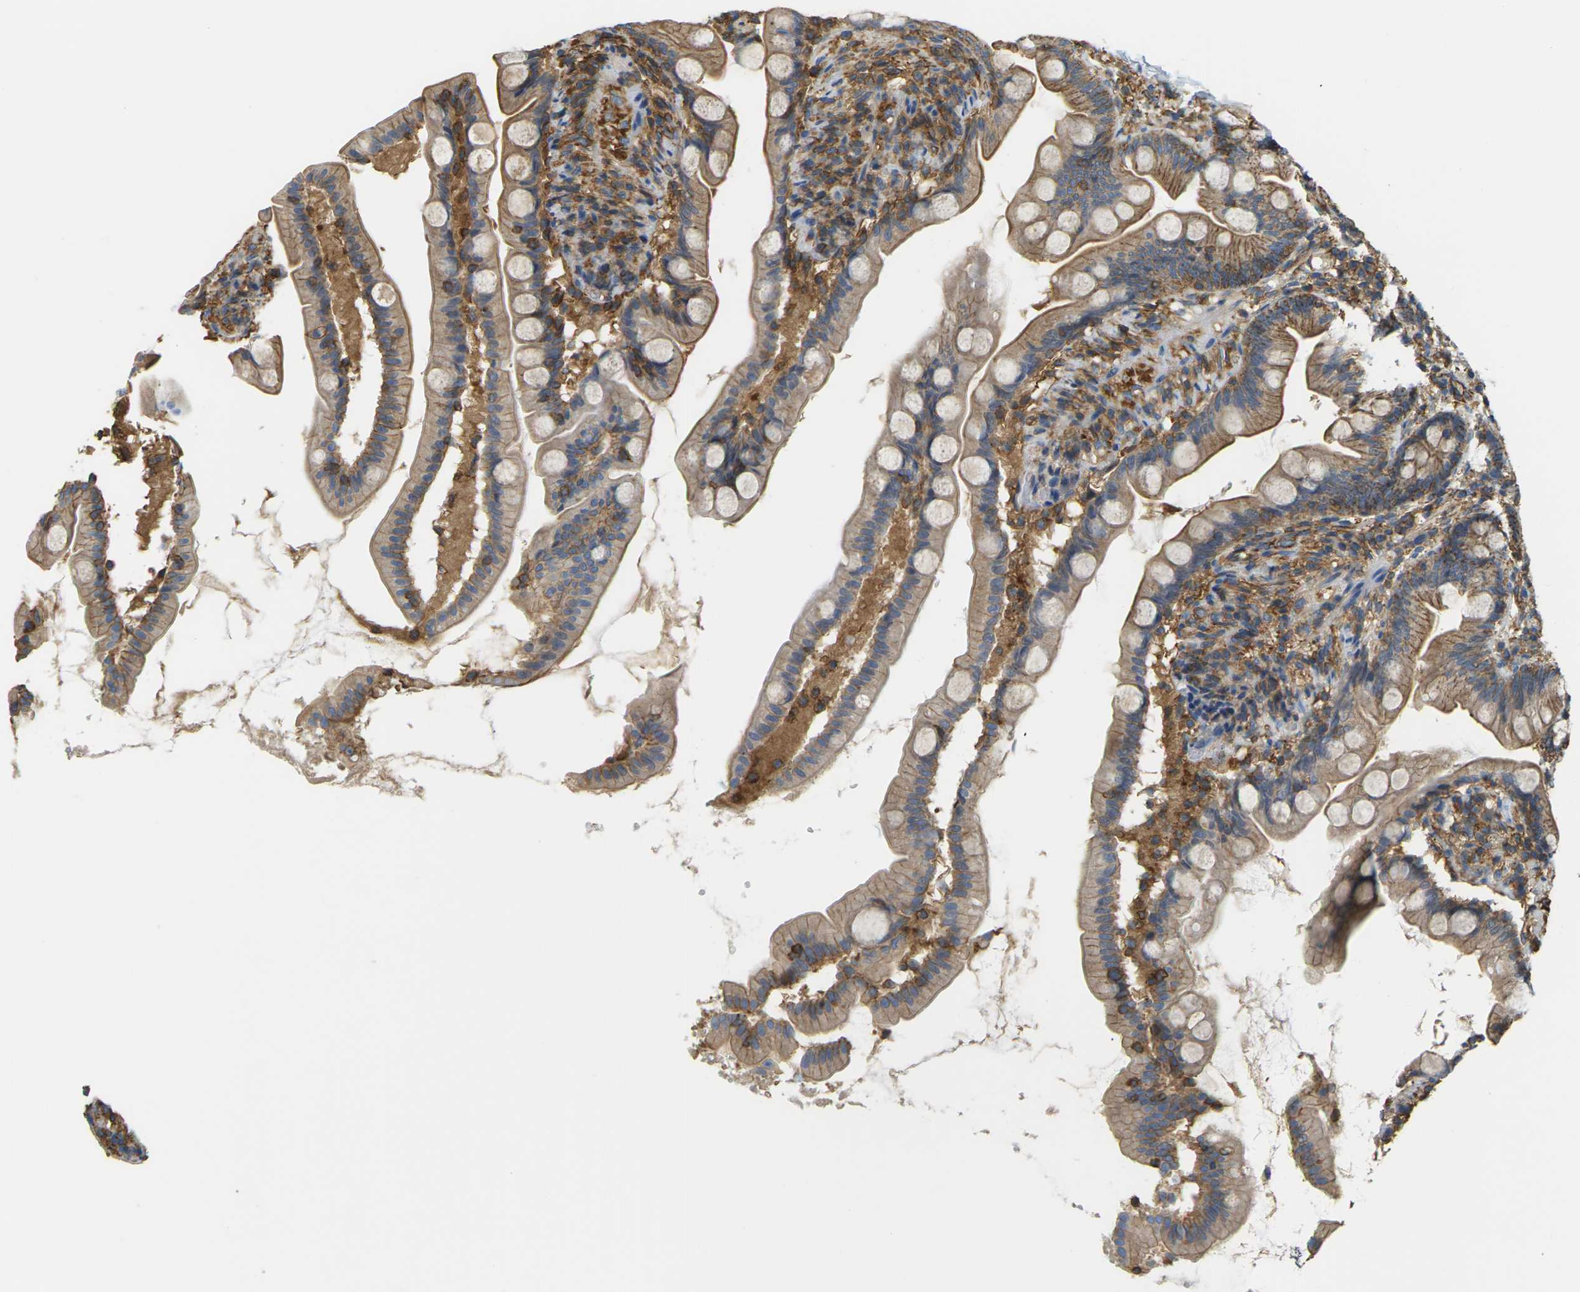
{"staining": {"intensity": "moderate", "quantity": "25%-75%", "location": "cytoplasmic/membranous"}, "tissue": "small intestine", "cell_type": "Glandular cells", "image_type": "normal", "snomed": [{"axis": "morphology", "description": "Normal tissue, NOS"}, {"axis": "topography", "description": "Small intestine"}], "caption": "The image displays staining of unremarkable small intestine, revealing moderate cytoplasmic/membranous protein expression (brown color) within glandular cells.", "gene": "IQGAP1", "patient": {"sex": "female", "age": 56}}